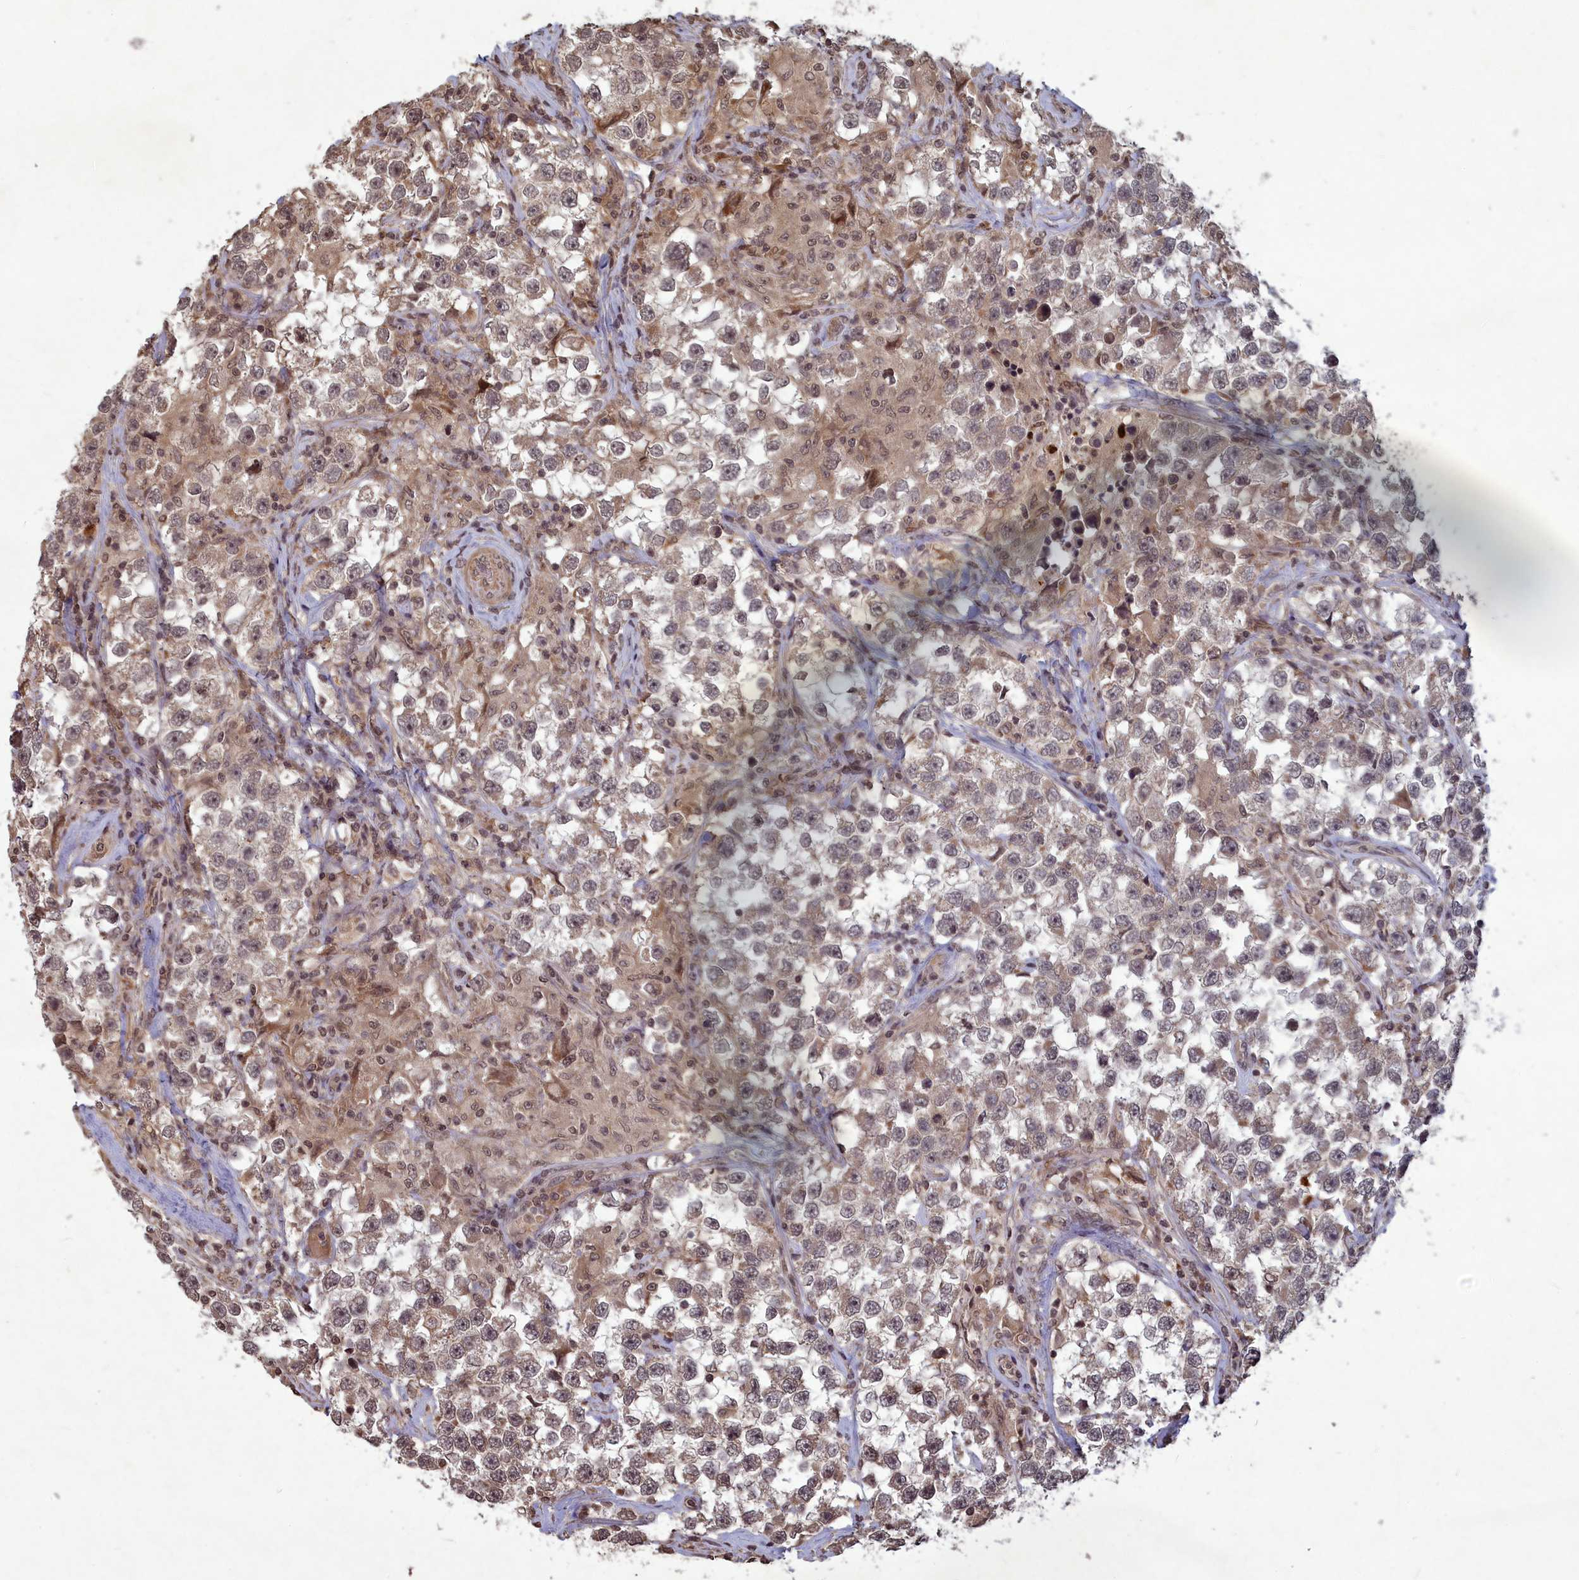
{"staining": {"intensity": "weak", "quantity": "25%-75%", "location": "nuclear"}, "tissue": "testis cancer", "cell_type": "Tumor cells", "image_type": "cancer", "snomed": [{"axis": "morphology", "description": "Seminoma, NOS"}, {"axis": "topography", "description": "Testis"}], "caption": "Tumor cells reveal weak nuclear expression in about 25%-75% of cells in seminoma (testis).", "gene": "SRMS", "patient": {"sex": "male", "age": 46}}